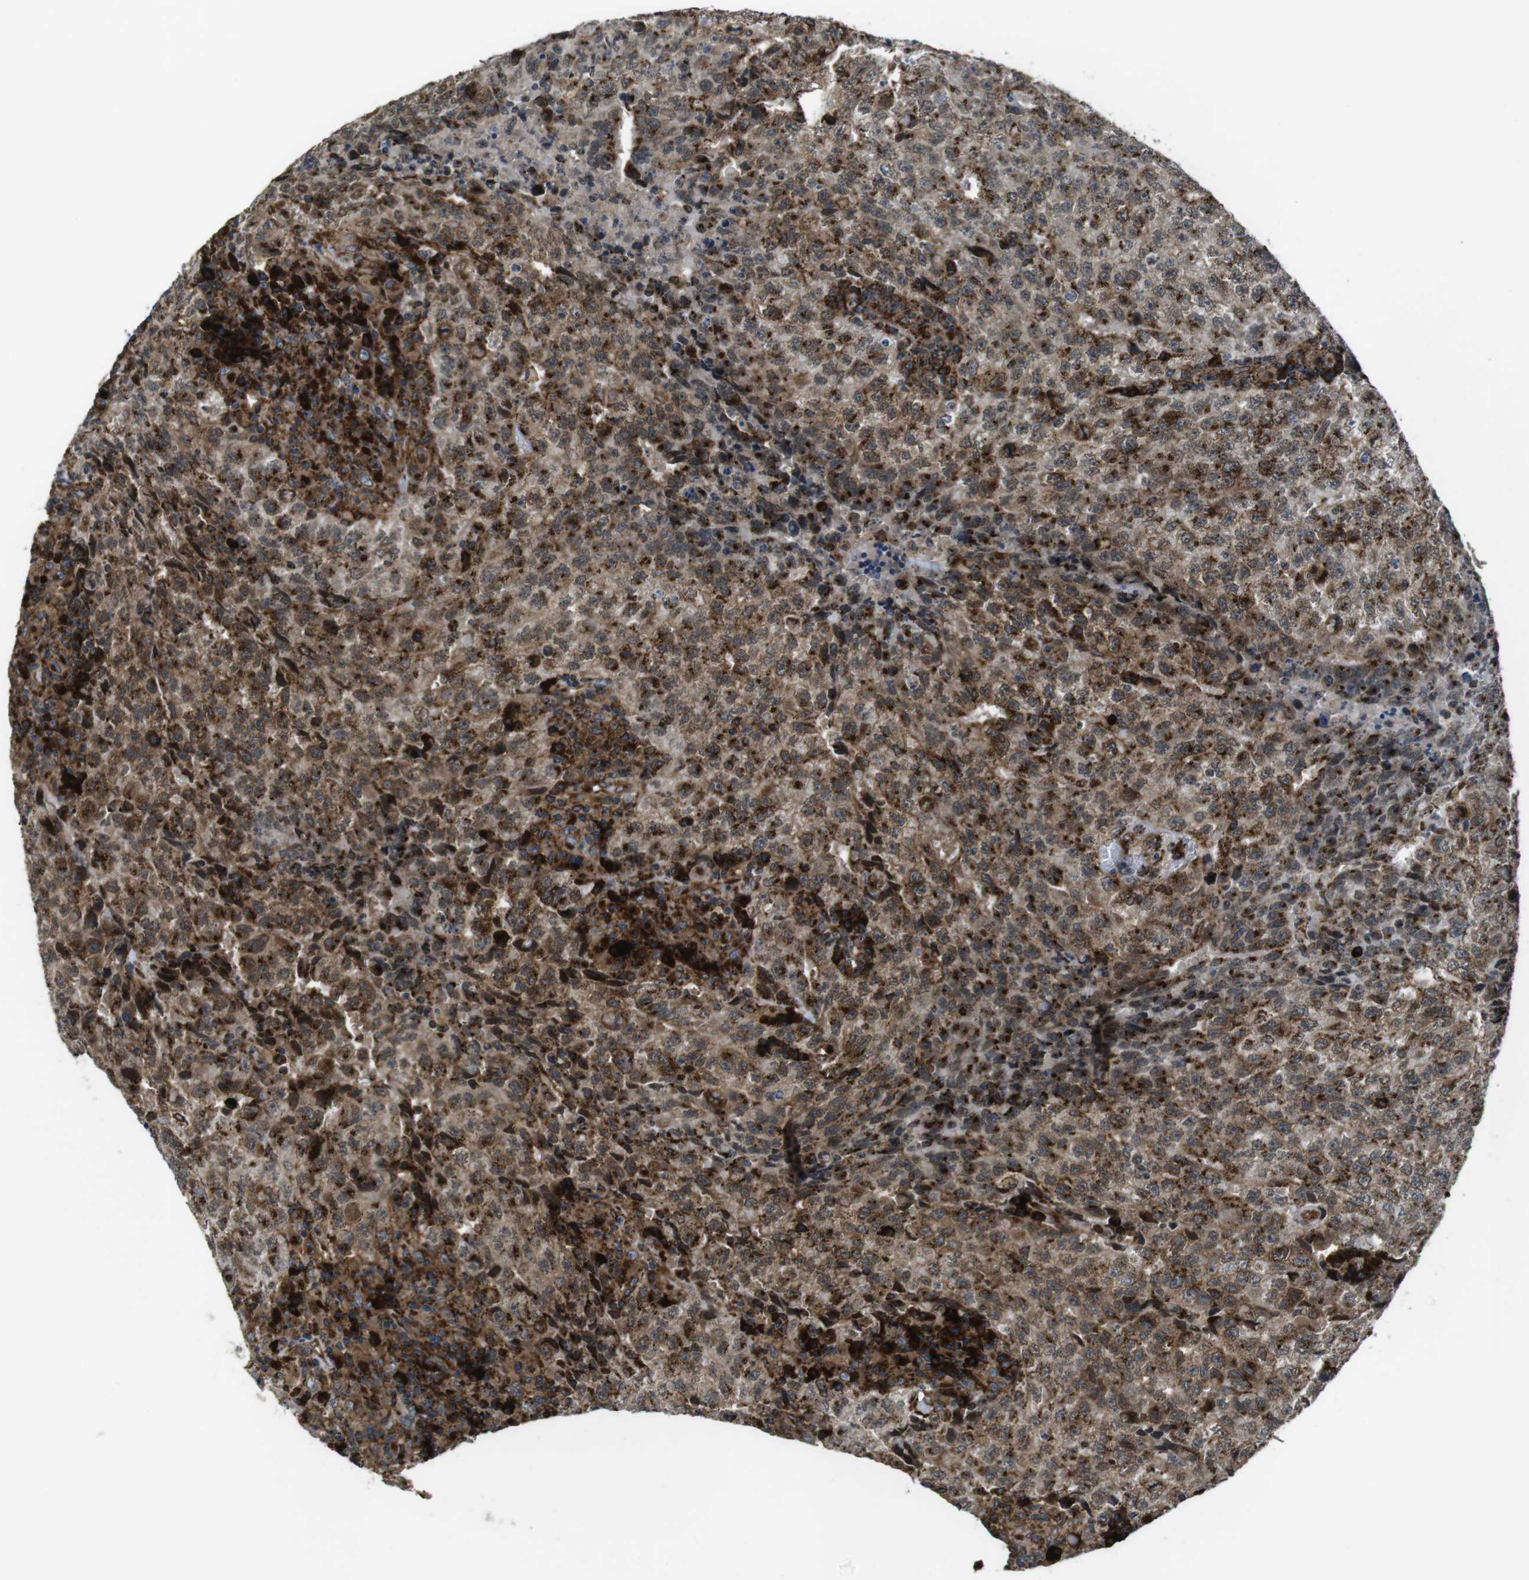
{"staining": {"intensity": "moderate", "quantity": ">75%", "location": "cytoplasmic/membranous"}, "tissue": "testis cancer", "cell_type": "Tumor cells", "image_type": "cancer", "snomed": [{"axis": "morphology", "description": "Necrosis, NOS"}, {"axis": "morphology", "description": "Carcinoma, Embryonal, NOS"}, {"axis": "topography", "description": "Testis"}], "caption": "A medium amount of moderate cytoplasmic/membranous expression is appreciated in about >75% of tumor cells in testis cancer tissue. The staining was performed using DAB (3,3'-diaminobenzidine) to visualize the protein expression in brown, while the nuclei were stained in blue with hematoxylin (Magnification: 20x).", "gene": "ZFPL1", "patient": {"sex": "male", "age": 19}}